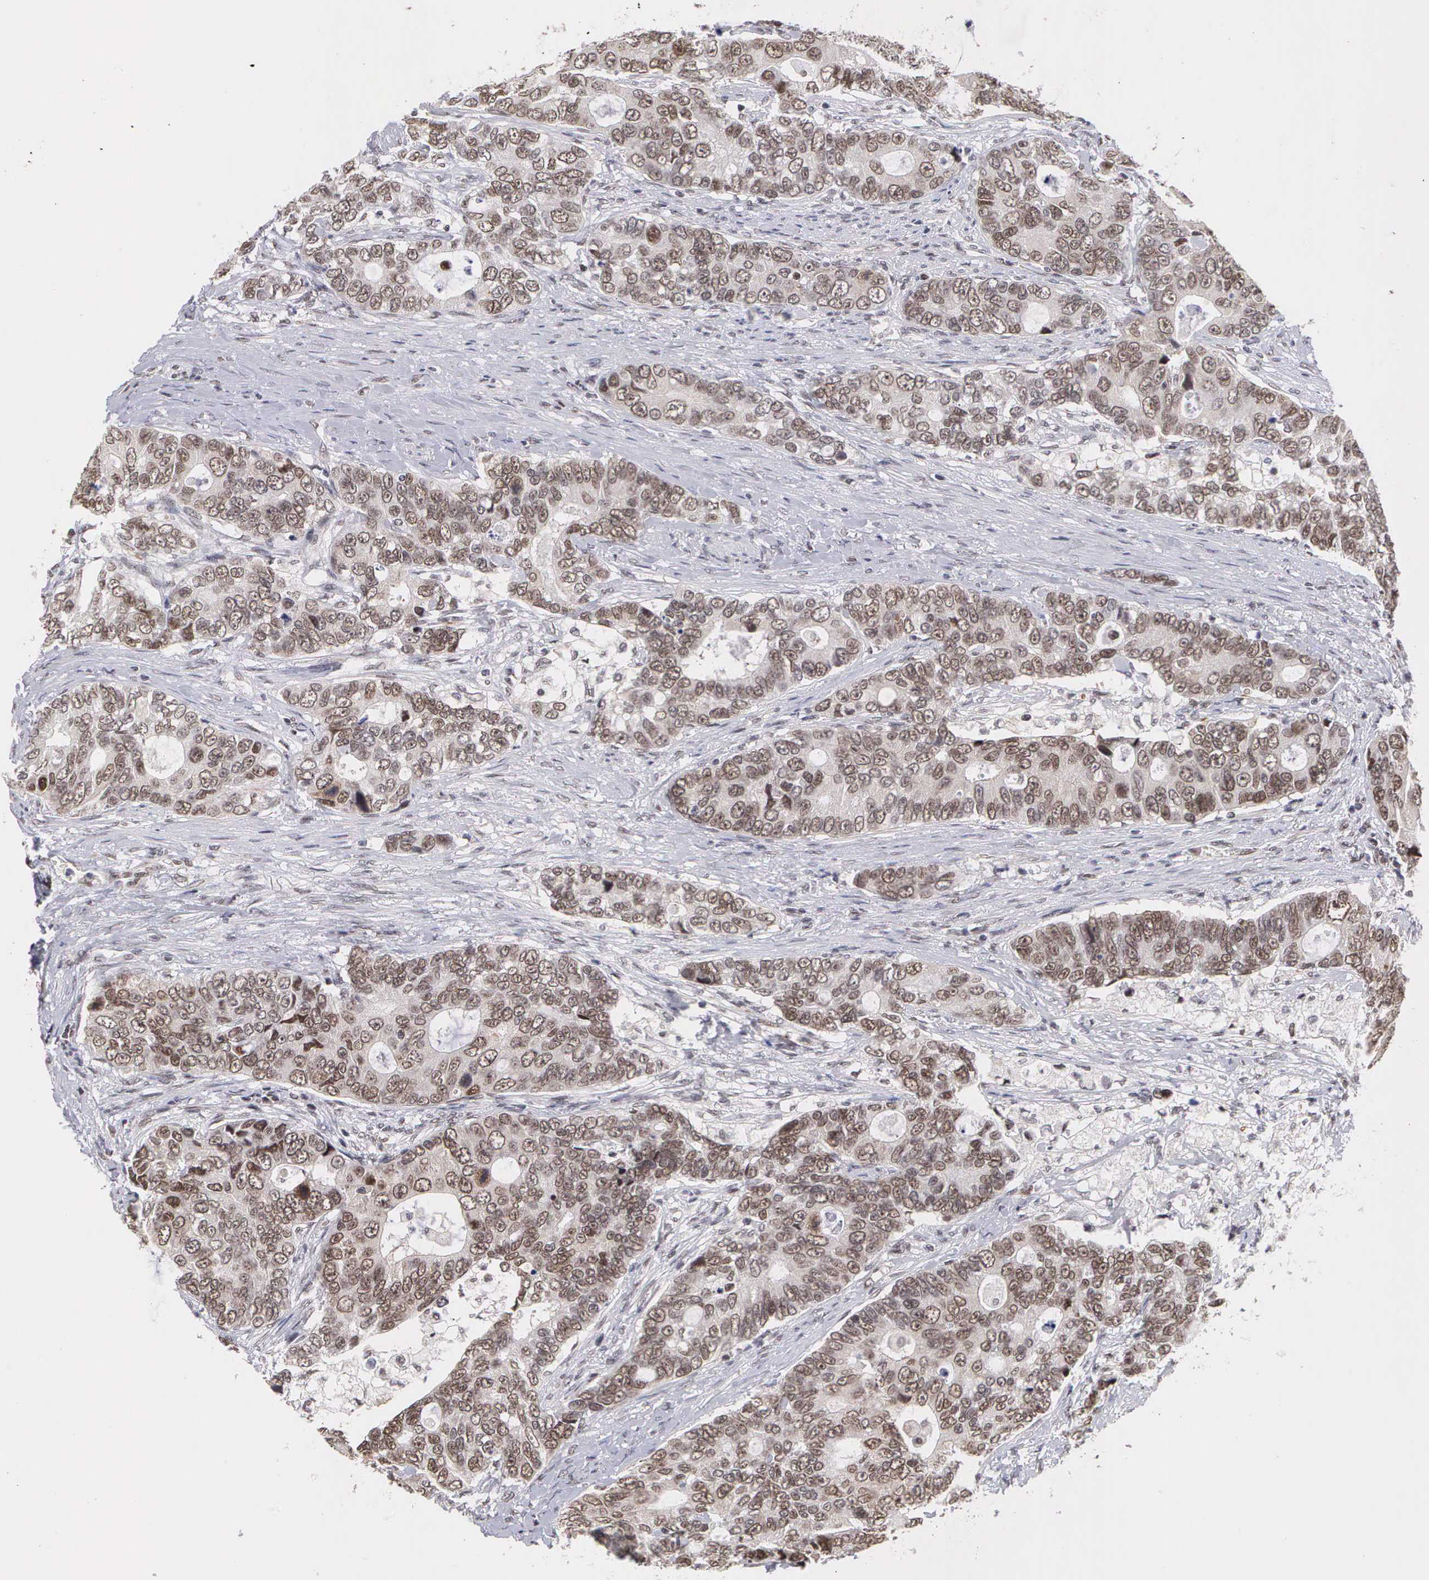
{"staining": {"intensity": "moderate", "quantity": ">75%", "location": "nuclear"}, "tissue": "colorectal cancer", "cell_type": "Tumor cells", "image_type": "cancer", "snomed": [{"axis": "morphology", "description": "Adenocarcinoma, NOS"}, {"axis": "topography", "description": "Rectum"}], "caption": "A photomicrograph of colorectal cancer (adenocarcinoma) stained for a protein shows moderate nuclear brown staining in tumor cells.", "gene": "MORC2", "patient": {"sex": "female", "age": 67}}